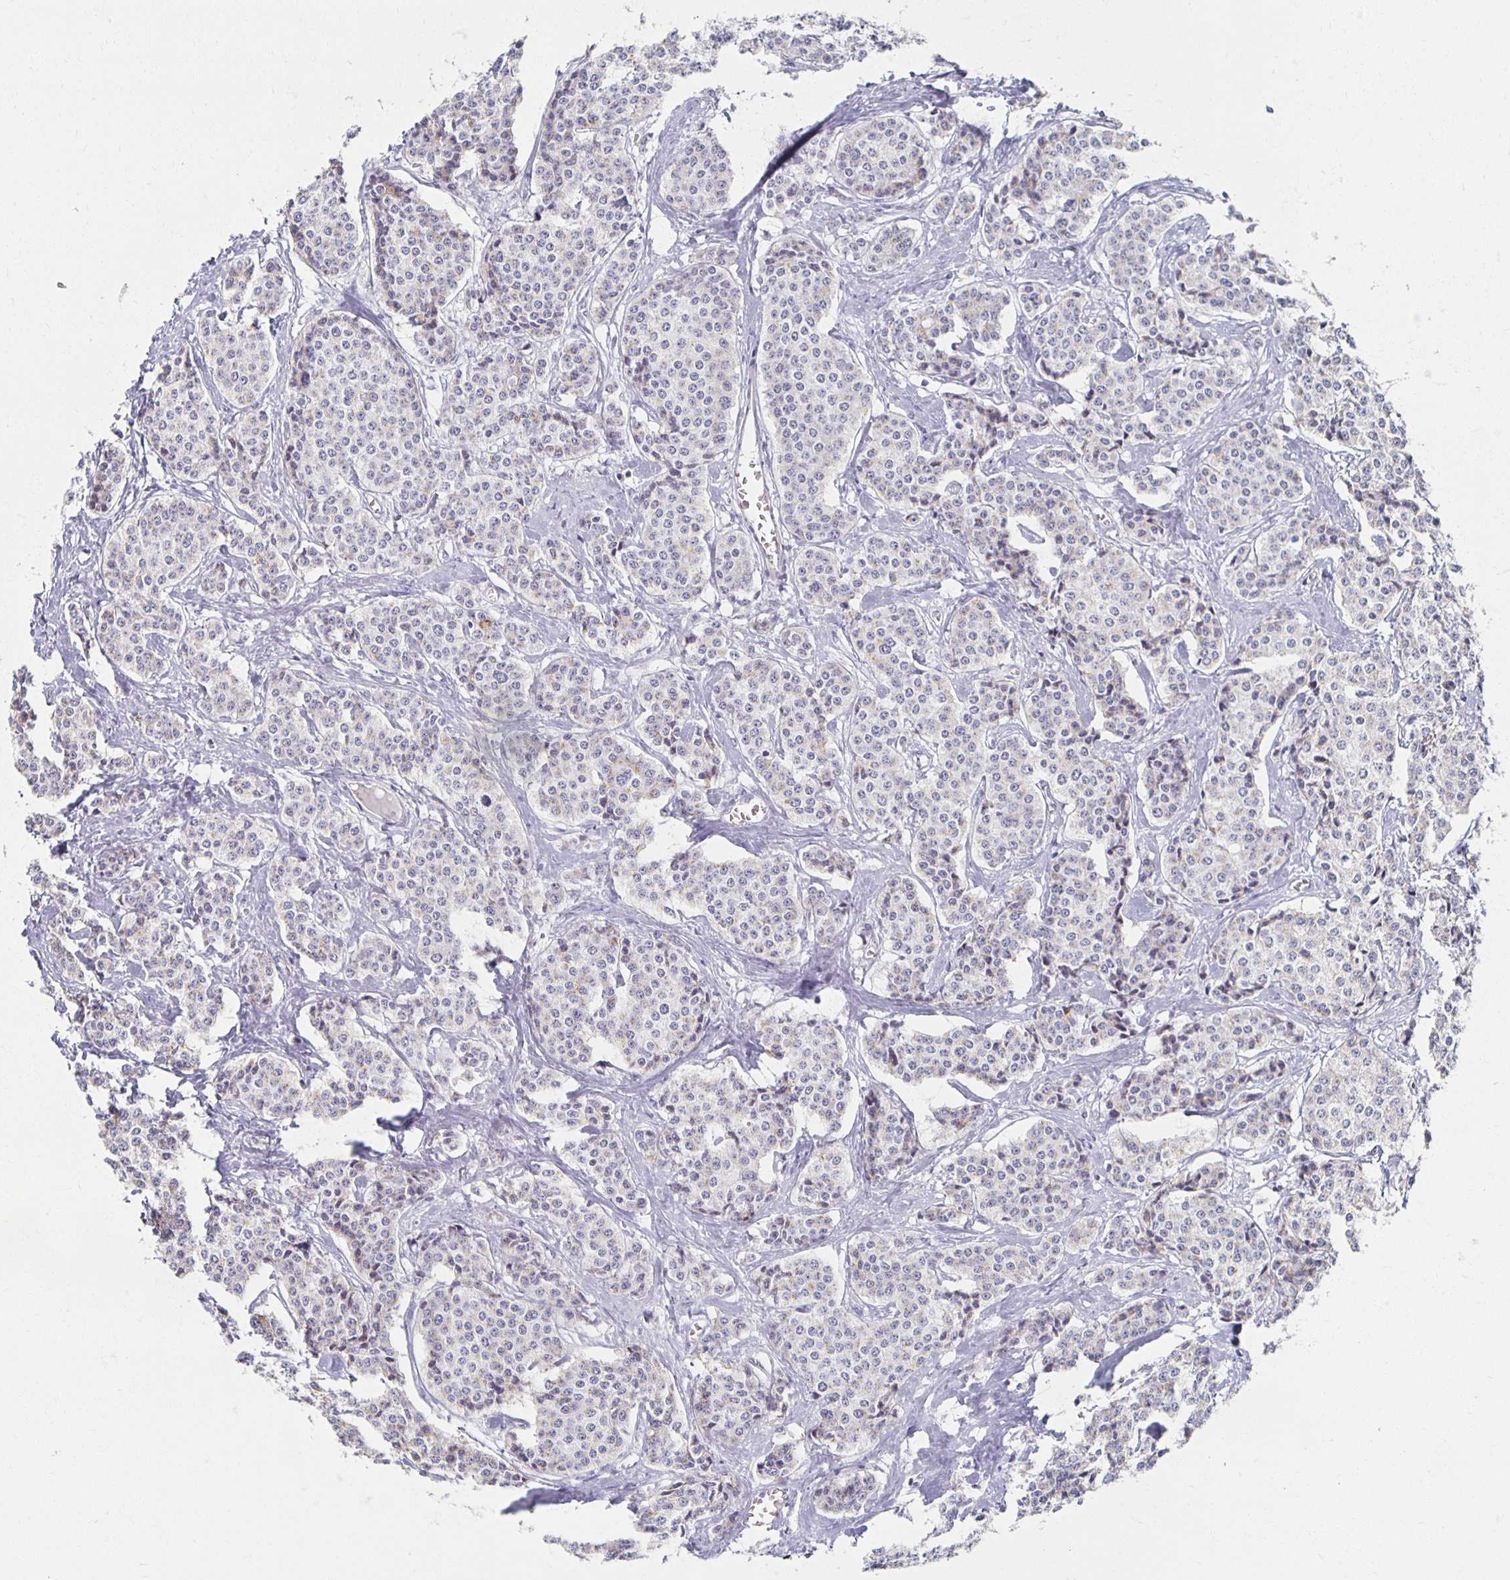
{"staining": {"intensity": "weak", "quantity": "<25%", "location": "cytoplasmic/membranous"}, "tissue": "carcinoid", "cell_type": "Tumor cells", "image_type": "cancer", "snomed": [{"axis": "morphology", "description": "Carcinoid, malignant, NOS"}, {"axis": "topography", "description": "Small intestine"}], "caption": "A photomicrograph of malignant carcinoid stained for a protein reveals no brown staining in tumor cells.", "gene": "TEX44", "patient": {"sex": "female", "age": 64}}